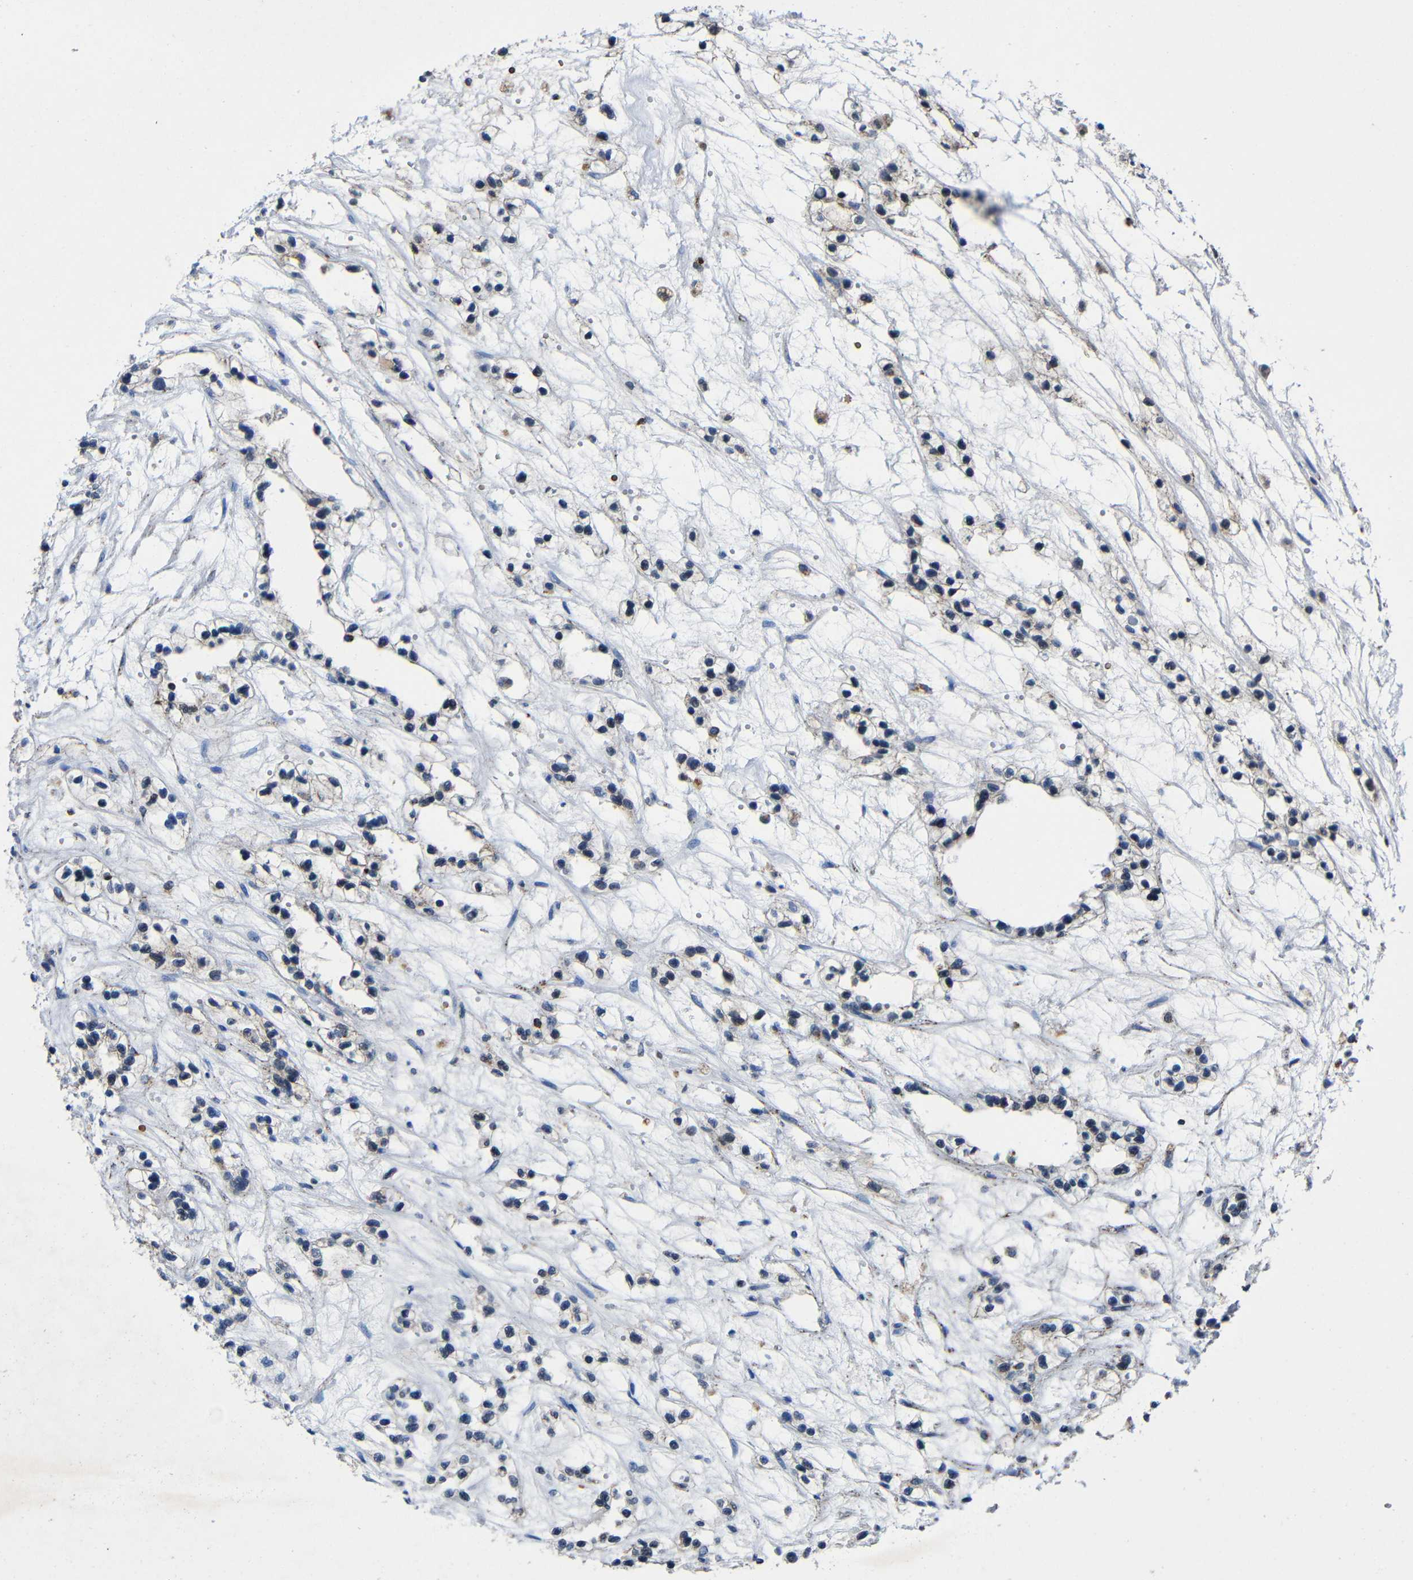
{"staining": {"intensity": "negative", "quantity": "none", "location": "none"}, "tissue": "renal cancer", "cell_type": "Tumor cells", "image_type": "cancer", "snomed": [{"axis": "morphology", "description": "Adenocarcinoma, NOS"}, {"axis": "topography", "description": "Kidney"}], "caption": "Renal cancer was stained to show a protein in brown. There is no significant expression in tumor cells.", "gene": "CA5B", "patient": {"sex": "female", "age": 57}}